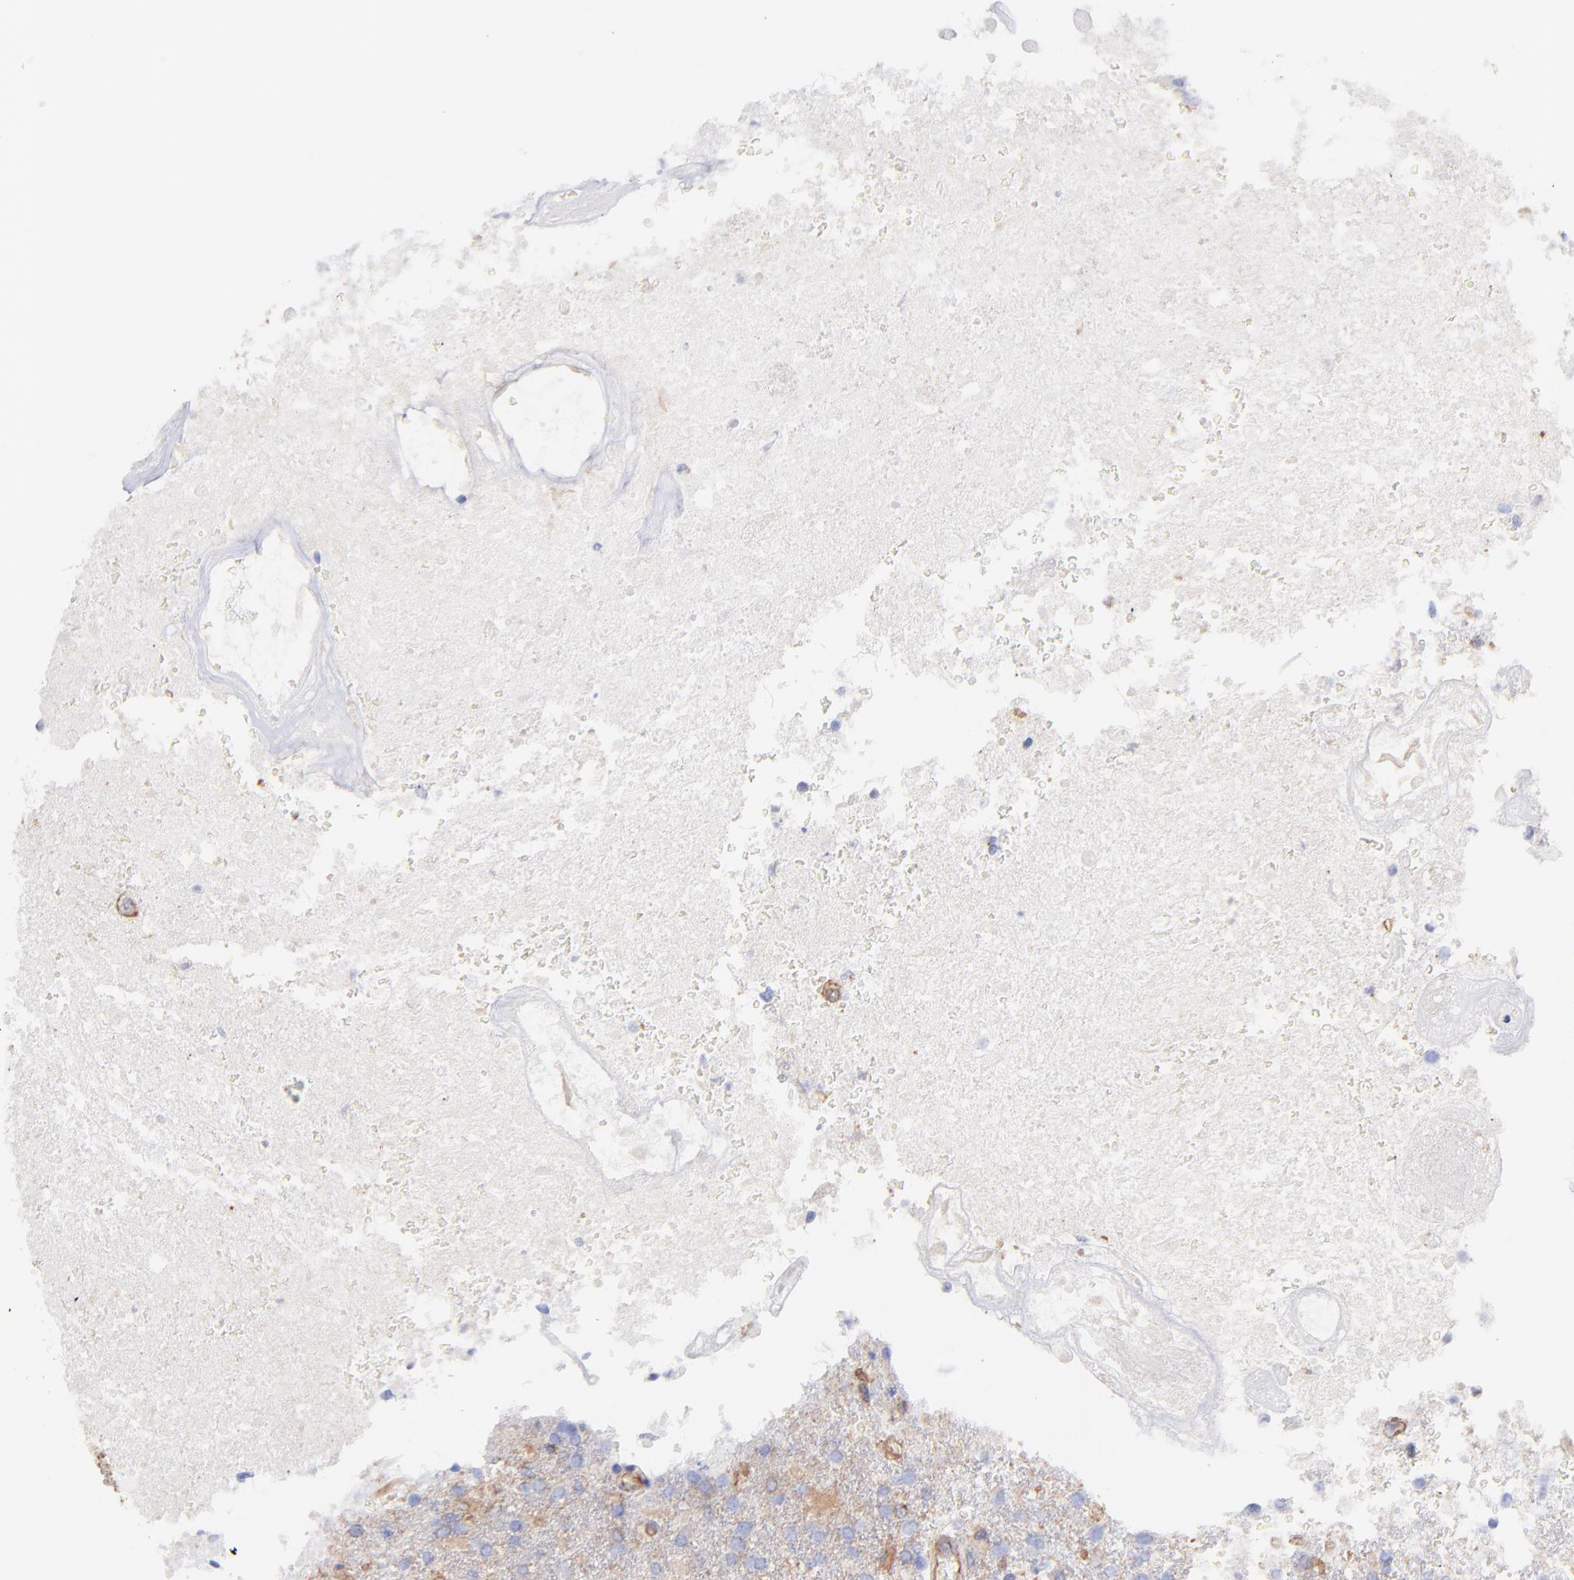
{"staining": {"intensity": "moderate", "quantity": "25%-75%", "location": "cytoplasmic/membranous"}, "tissue": "glioma", "cell_type": "Tumor cells", "image_type": "cancer", "snomed": [{"axis": "morphology", "description": "Glioma, malignant, High grade"}, {"axis": "topography", "description": "Cerebral cortex"}], "caption": "Moderate cytoplasmic/membranous protein positivity is identified in about 25%-75% of tumor cells in glioma.", "gene": "PLEC", "patient": {"sex": "male", "age": 79}}